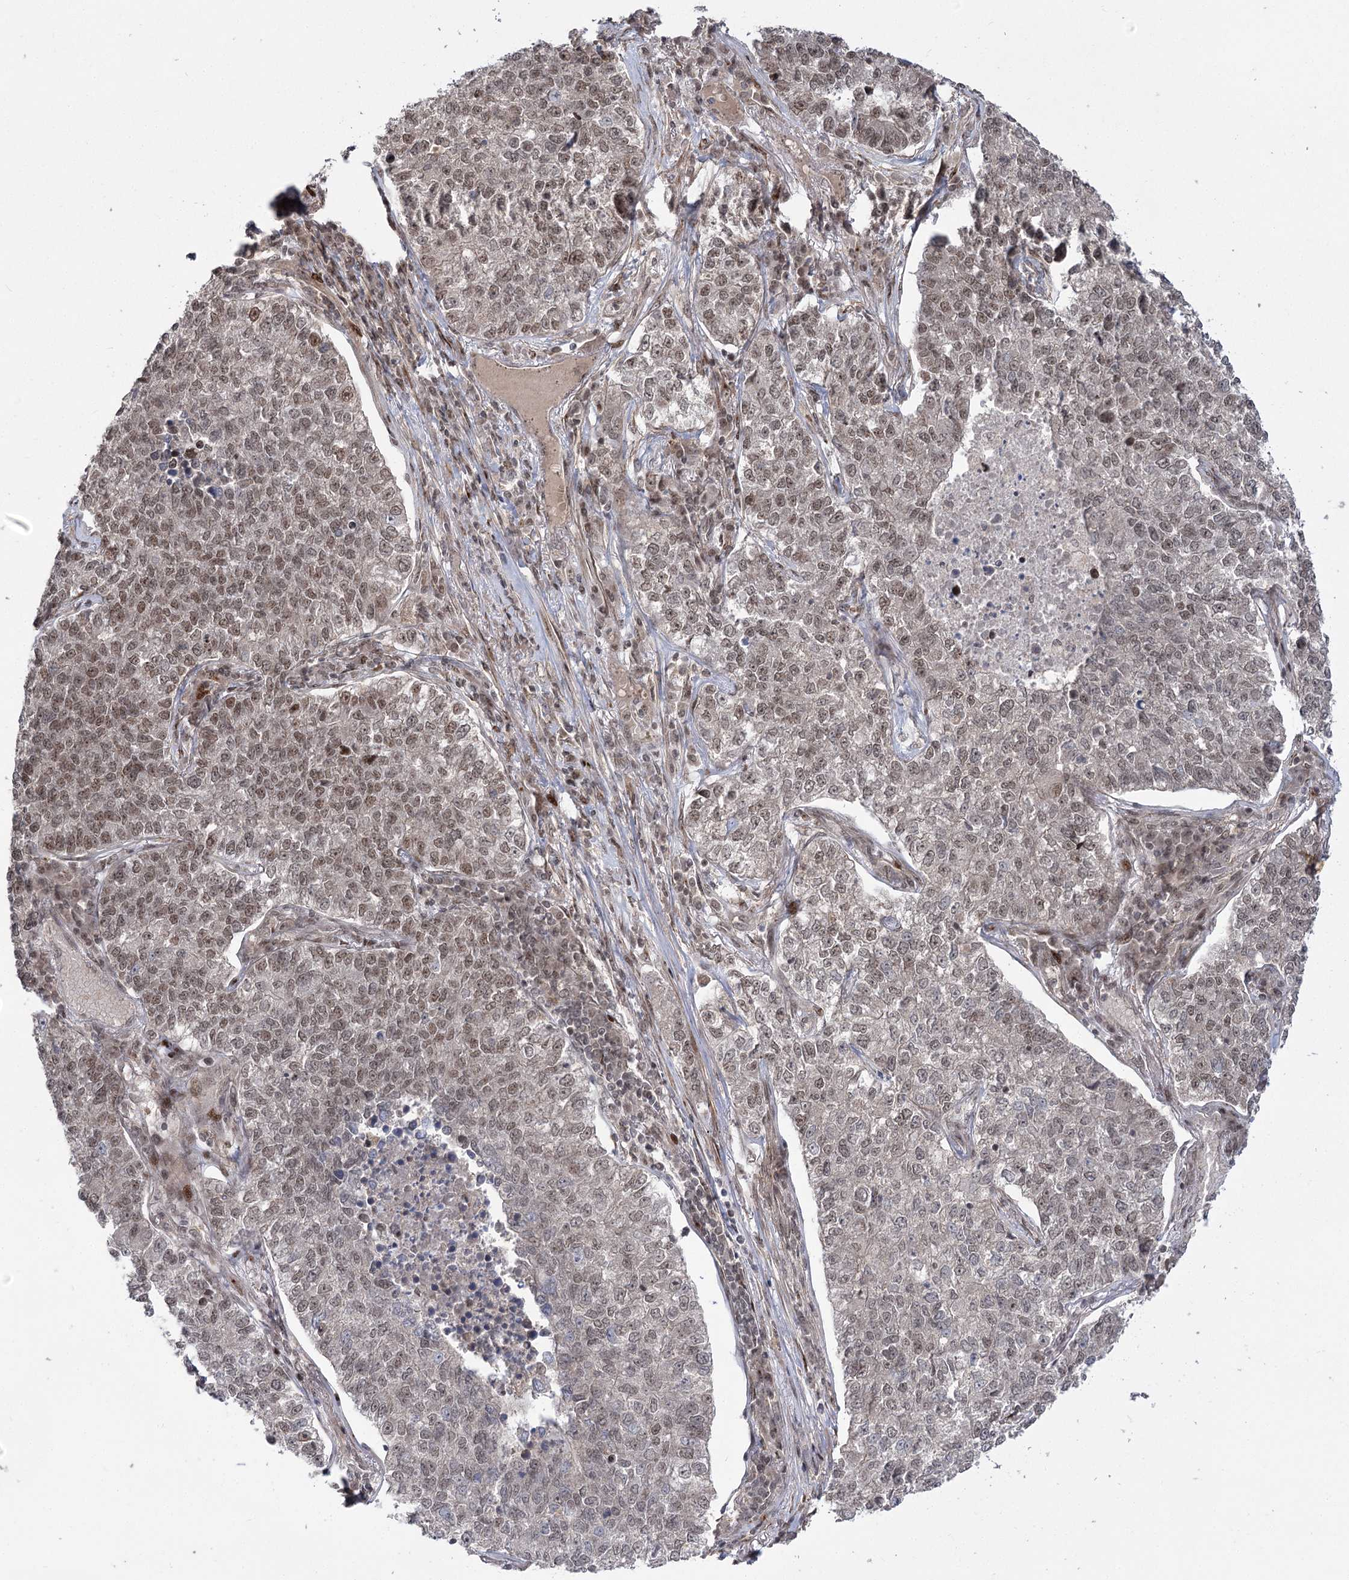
{"staining": {"intensity": "moderate", "quantity": "25%-75%", "location": "nuclear"}, "tissue": "lung cancer", "cell_type": "Tumor cells", "image_type": "cancer", "snomed": [{"axis": "morphology", "description": "Adenocarcinoma, NOS"}, {"axis": "topography", "description": "Lung"}], "caption": "Immunohistochemical staining of human lung adenocarcinoma displays medium levels of moderate nuclear protein staining in about 25%-75% of tumor cells.", "gene": "HELQ", "patient": {"sex": "male", "age": 49}}